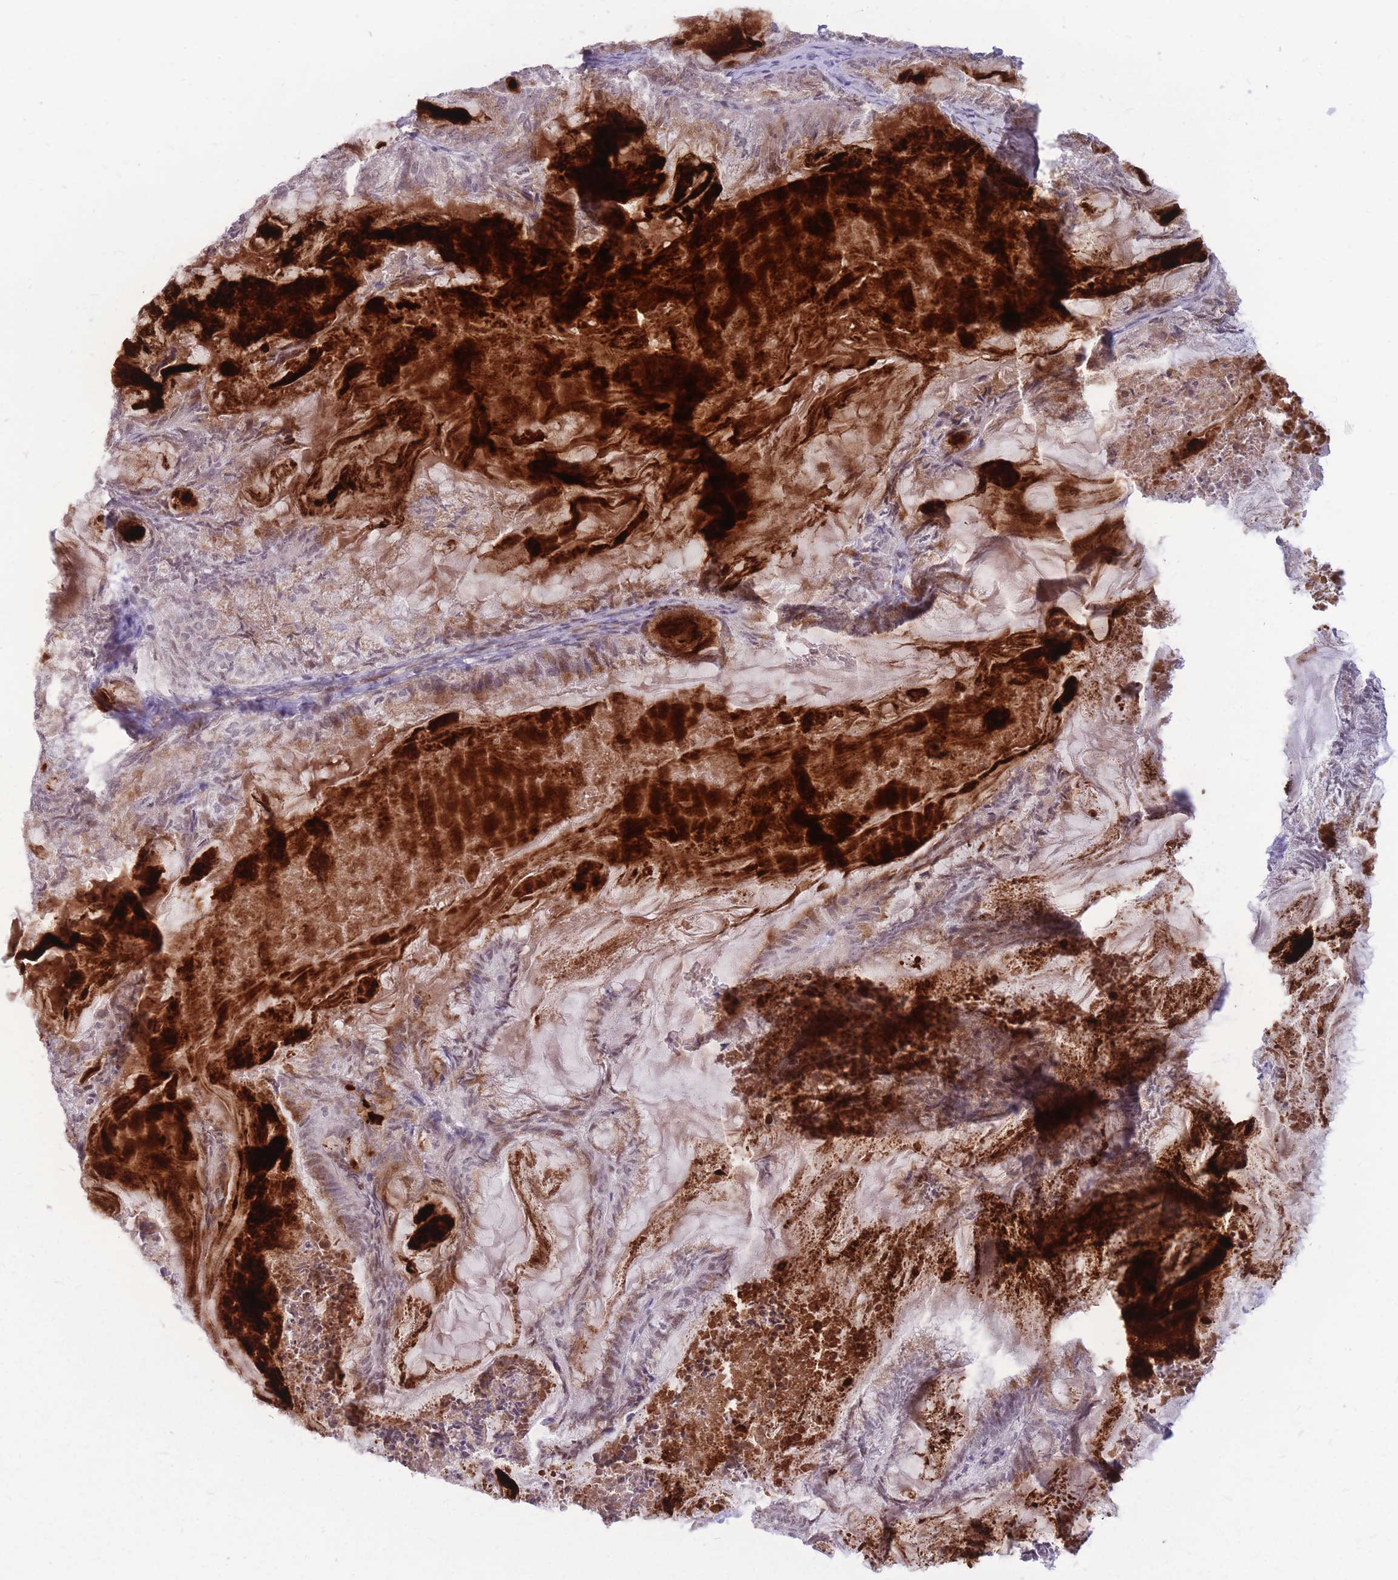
{"staining": {"intensity": "moderate", "quantity": "<25%", "location": "cytoplasmic/membranous"}, "tissue": "endometrial cancer", "cell_type": "Tumor cells", "image_type": "cancer", "snomed": [{"axis": "morphology", "description": "Adenocarcinoma, NOS"}, {"axis": "topography", "description": "Endometrium"}], "caption": "Adenocarcinoma (endometrial) stained with a protein marker reveals moderate staining in tumor cells.", "gene": "ADD2", "patient": {"sex": "female", "age": 86}}